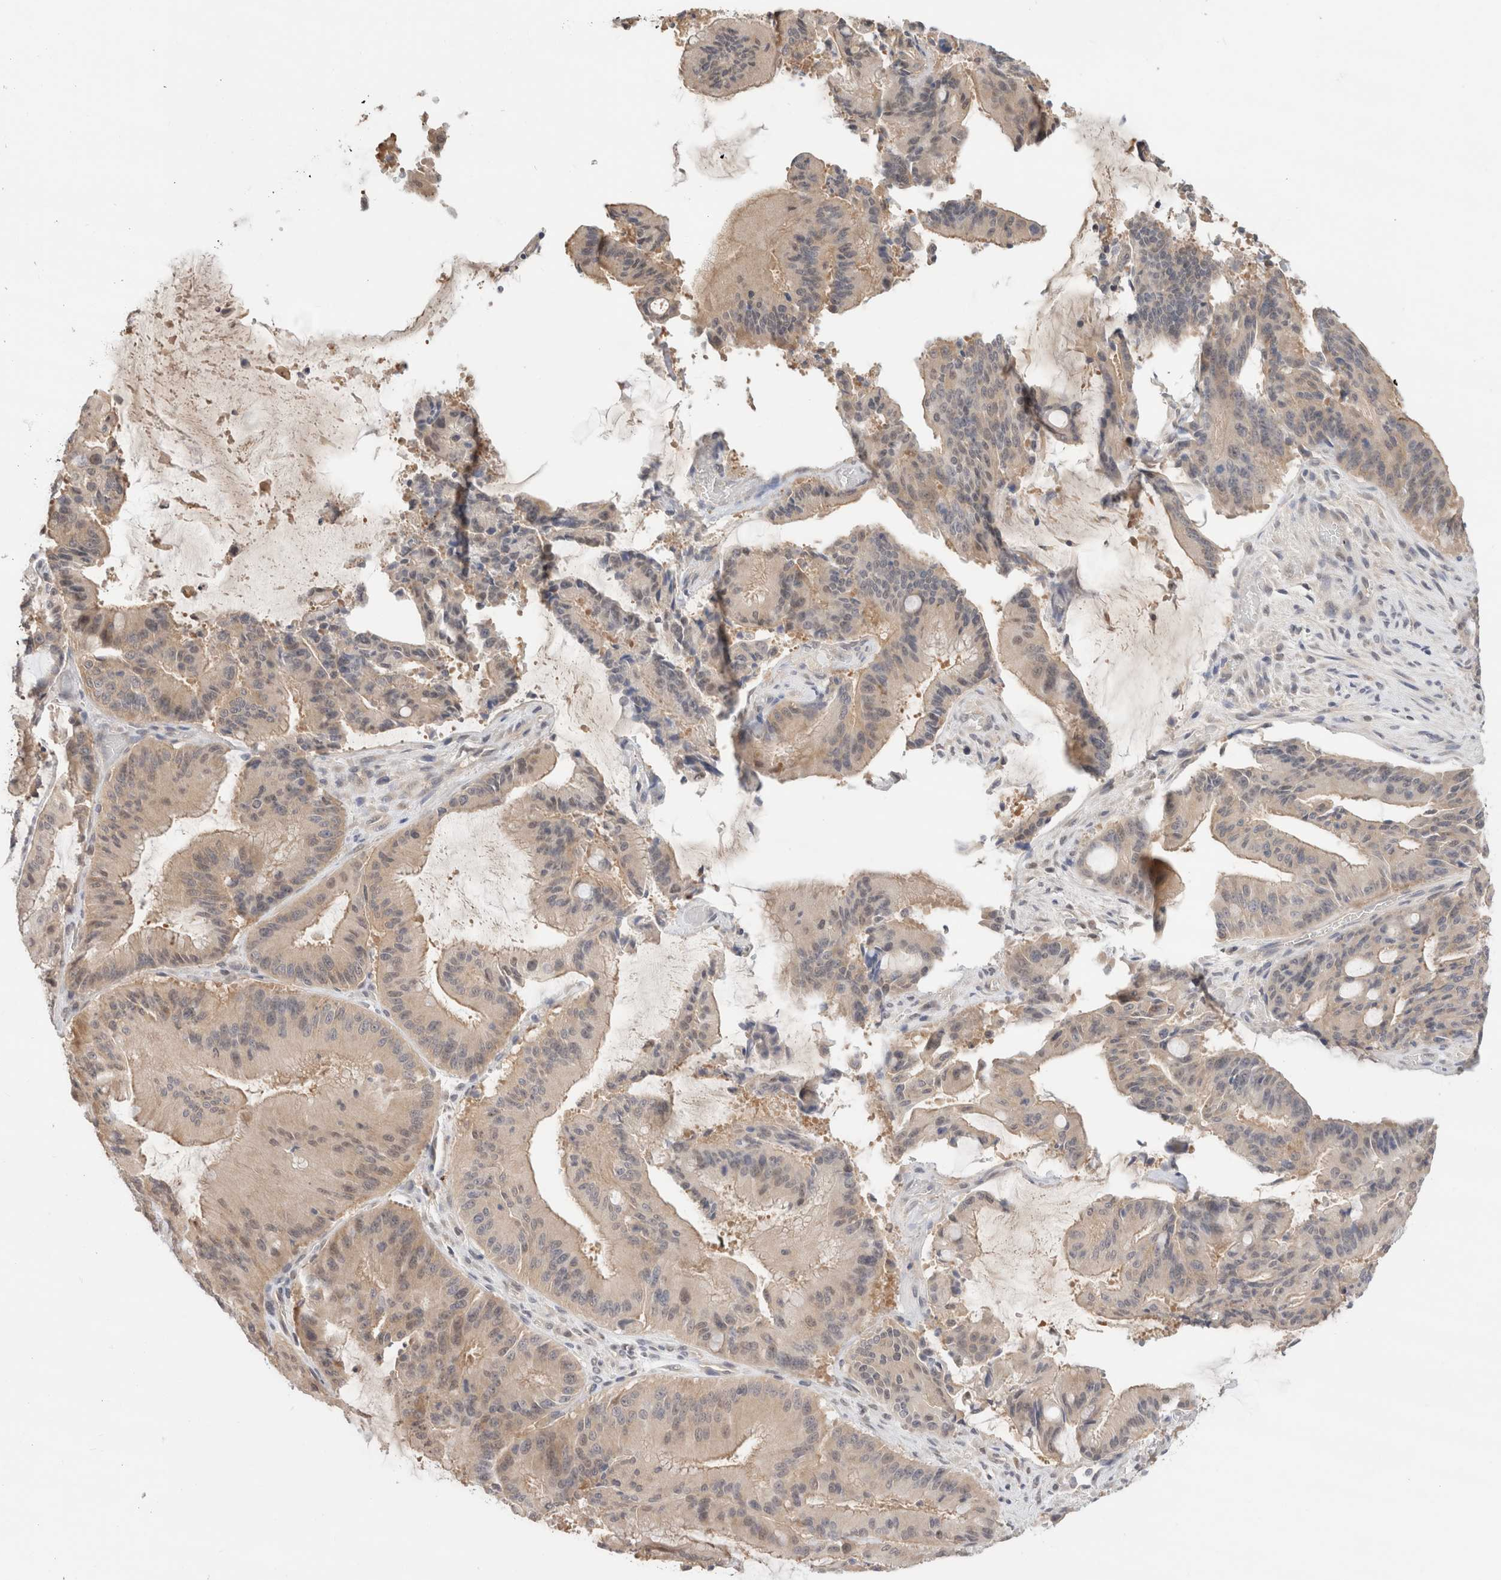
{"staining": {"intensity": "weak", "quantity": "25%-75%", "location": "cytoplasmic/membranous,nuclear"}, "tissue": "liver cancer", "cell_type": "Tumor cells", "image_type": "cancer", "snomed": [{"axis": "morphology", "description": "Normal tissue, NOS"}, {"axis": "morphology", "description": "Cholangiocarcinoma"}, {"axis": "topography", "description": "Liver"}, {"axis": "topography", "description": "Peripheral nerve tissue"}], "caption": "A brown stain shows weak cytoplasmic/membranous and nuclear staining of a protein in human liver cancer tumor cells.", "gene": "C17orf97", "patient": {"sex": "female", "age": 73}}